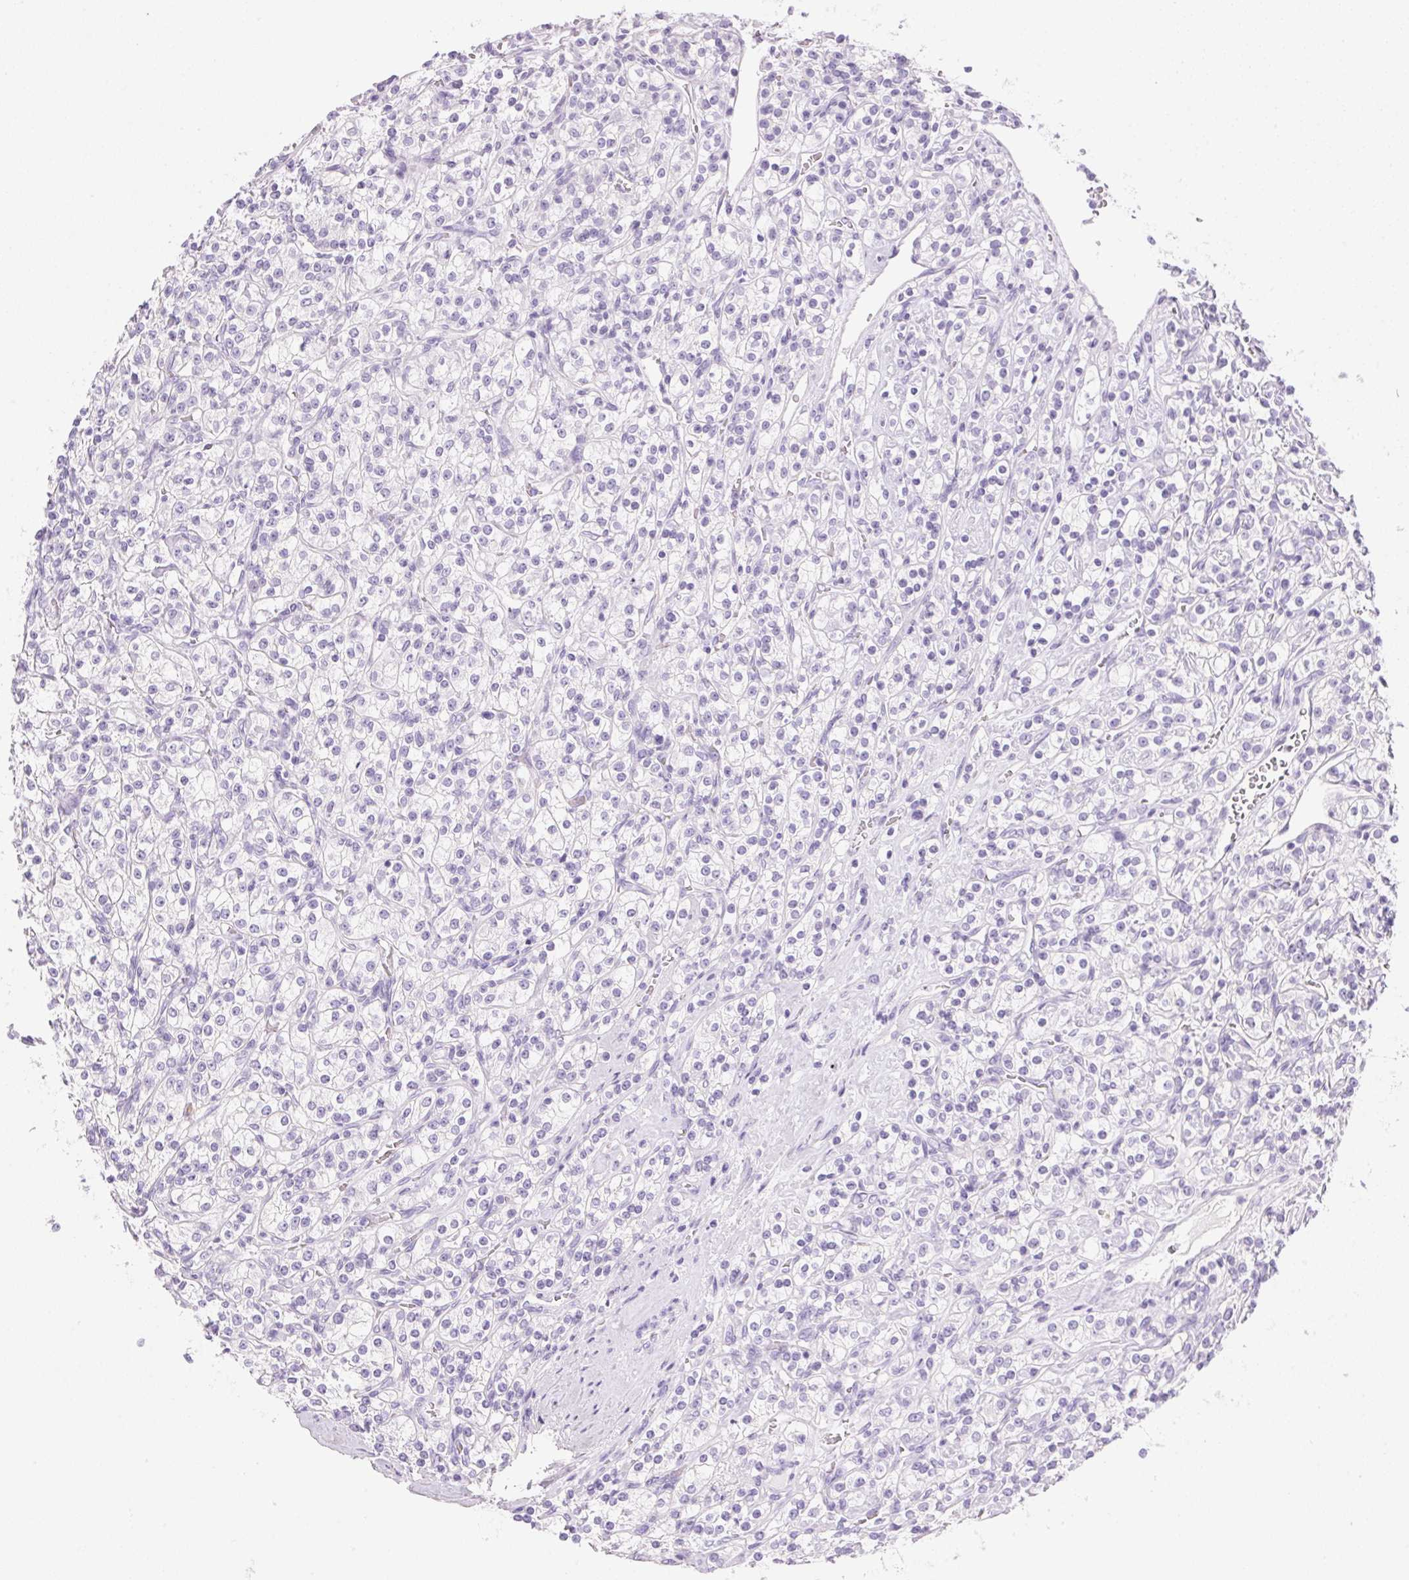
{"staining": {"intensity": "negative", "quantity": "none", "location": "none"}, "tissue": "renal cancer", "cell_type": "Tumor cells", "image_type": "cancer", "snomed": [{"axis": "morphology", "description": "Adenocarcinoma, NOS"}, {"axis": "topography", "description": "Kidney"}], "caption": "Immunohistochemical staining of human adenocarcinoma (renal) displays no significant expression in tumor cells.", "gene": "DHCR24", "patient": {"sex": "male", "age": 77}}